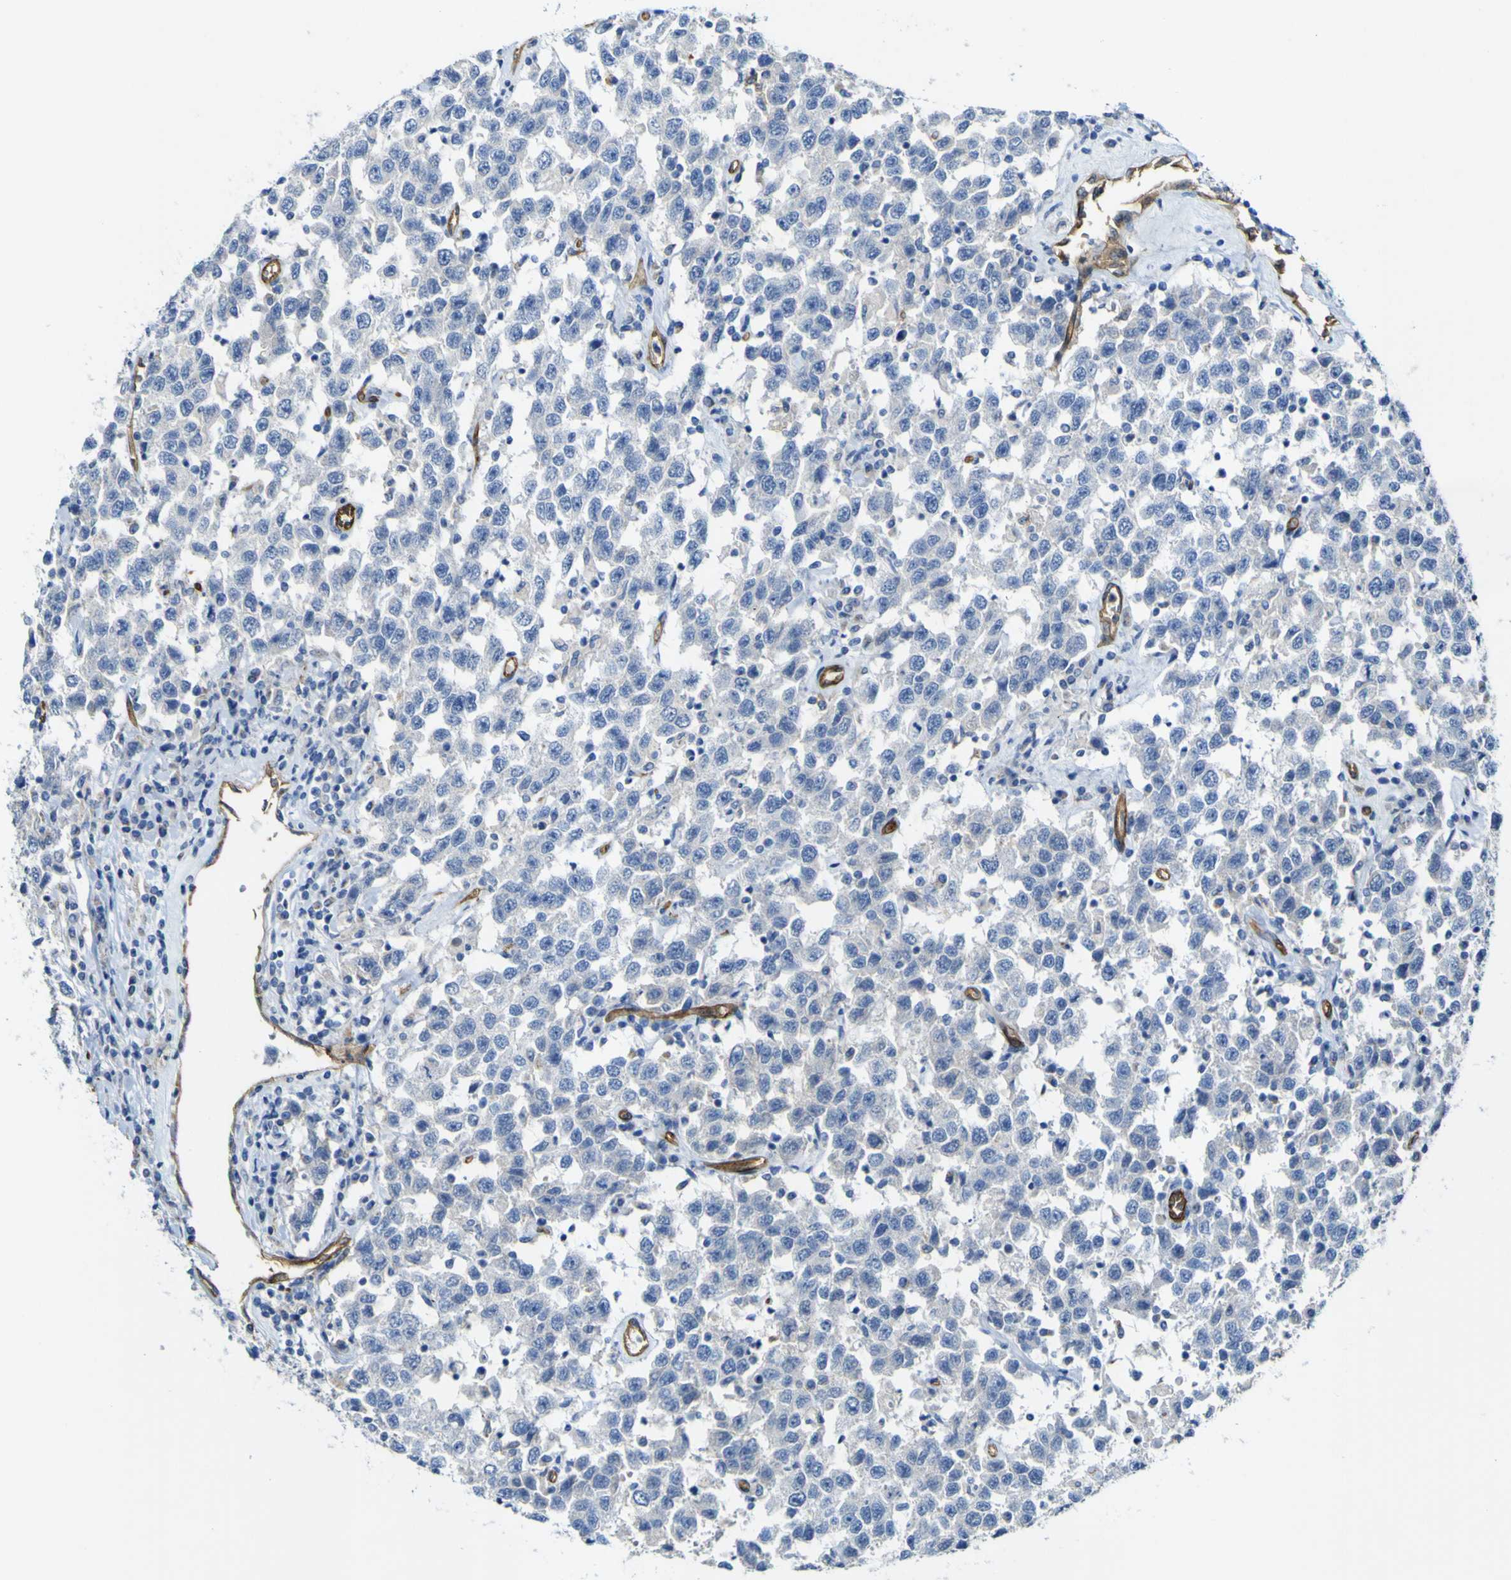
{"staining": {"intensity": "negative", "quantity": "none", "location": "none"}, "tissue": "testis cancer", "cell_type": "Tumor cells", "image_type": "cancer", "snomed": [{"axis": "morphology", "description": "Seminoma, NOS"}, {"axis": "topography", "description": "Testis"}], "caption": "This is a histopathology image of immunohistochemistry staining of testis seminoma, which shows no expression in tumor cells.", "gene": "CD93", "patient": {"sex": "male", "age": 41}}